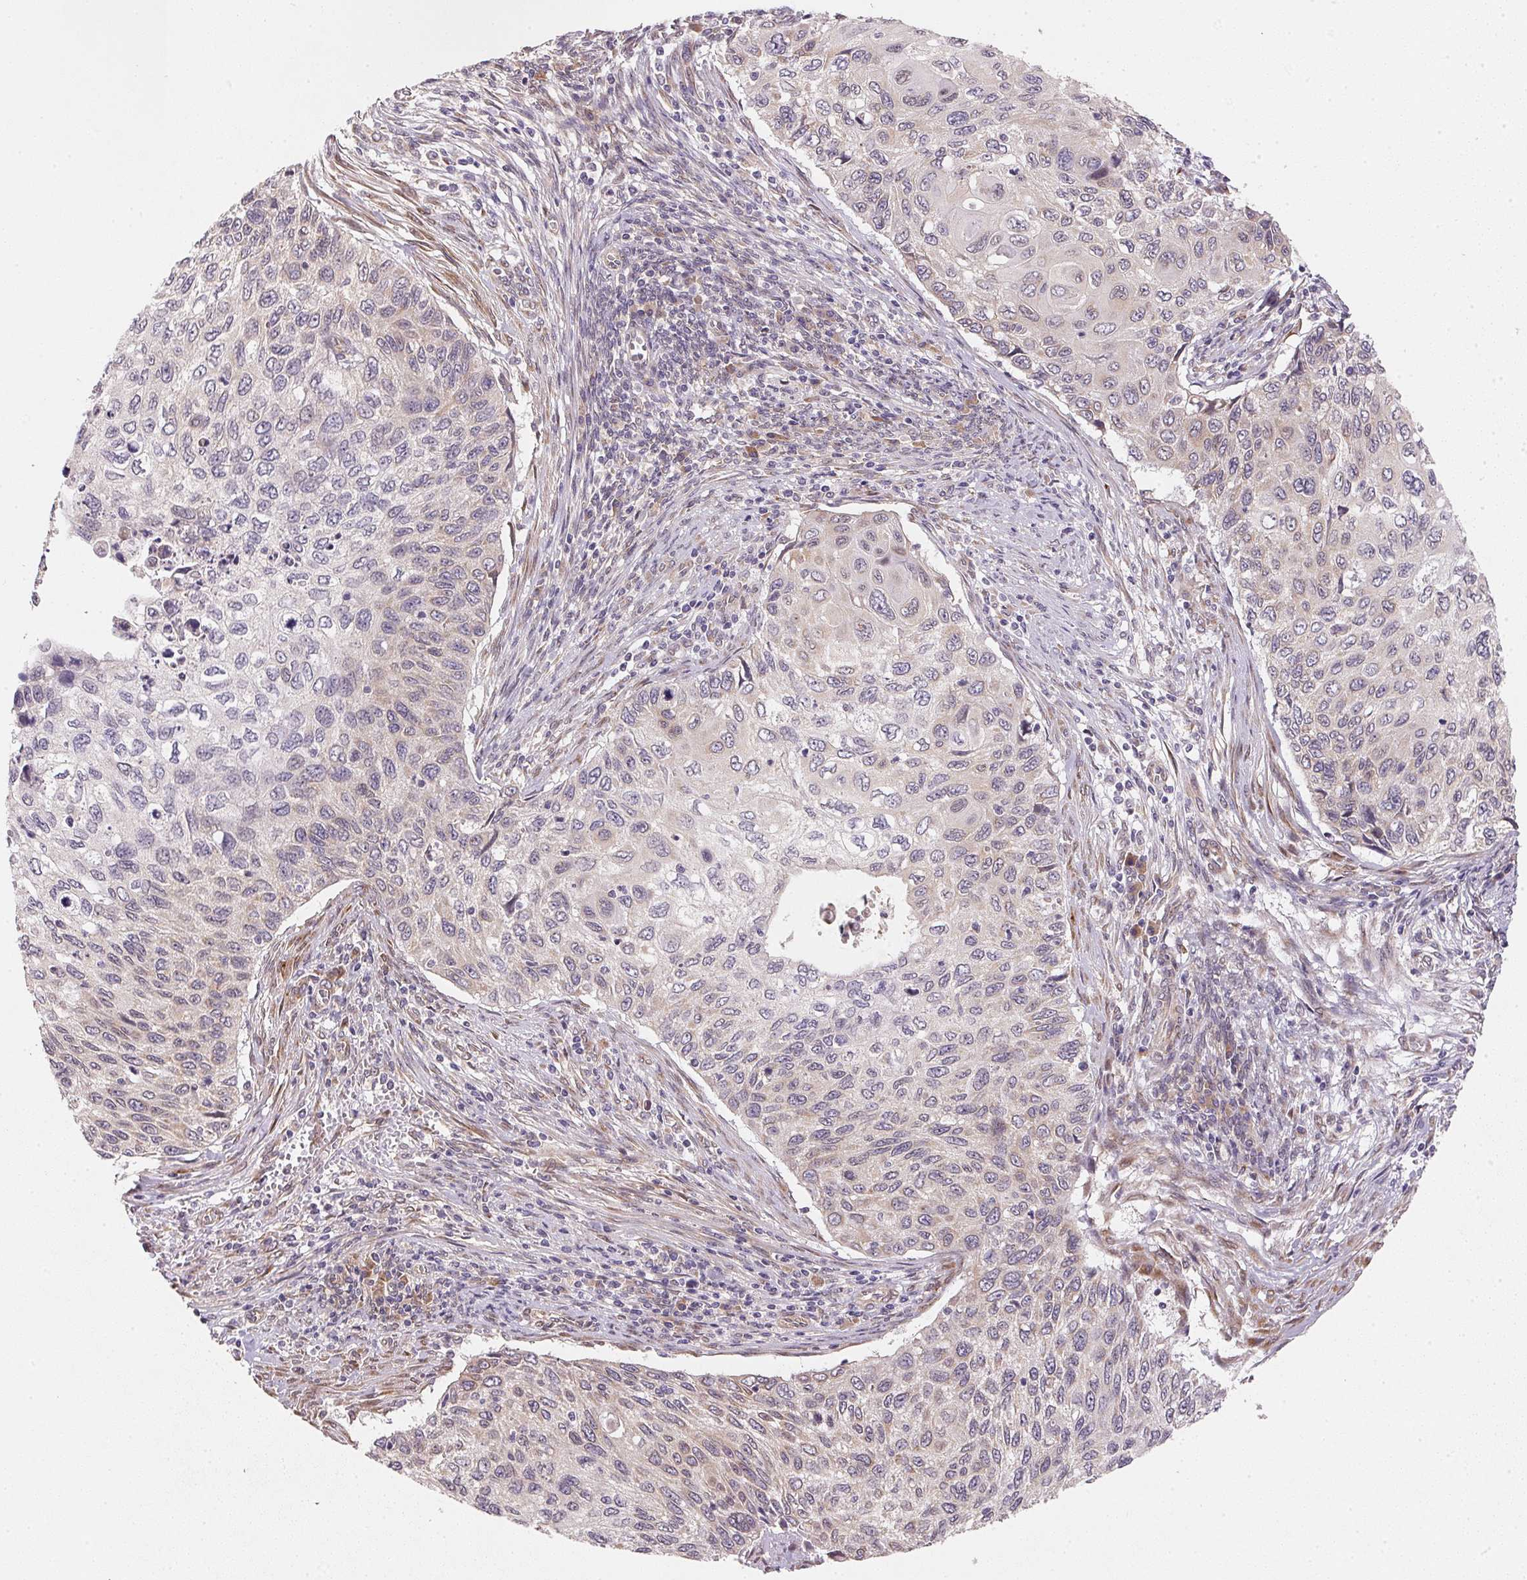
{"staining": {"intensity": "negative", "quantity": "none", "location": "none"}, "tissue": "cervical cancer", "cell_type": "Tumor cells", "image_type": "cancer", "snomed": [{"axis": "morphology", "description": "Squamous cell carcinoma, NOS"}, {"axis": "topography", "description": "Cervix"}], "caption": "DAB (3,3'-diaminobenzidine) immunohistochemical staining of human cervical cancer displays no significant positivity in tumor cells. (Immunohistochemistry (ihc), brightfield microscopy, high magnification).", "gene": "EI24", "patient": {"sex": "female", "age": 70}}